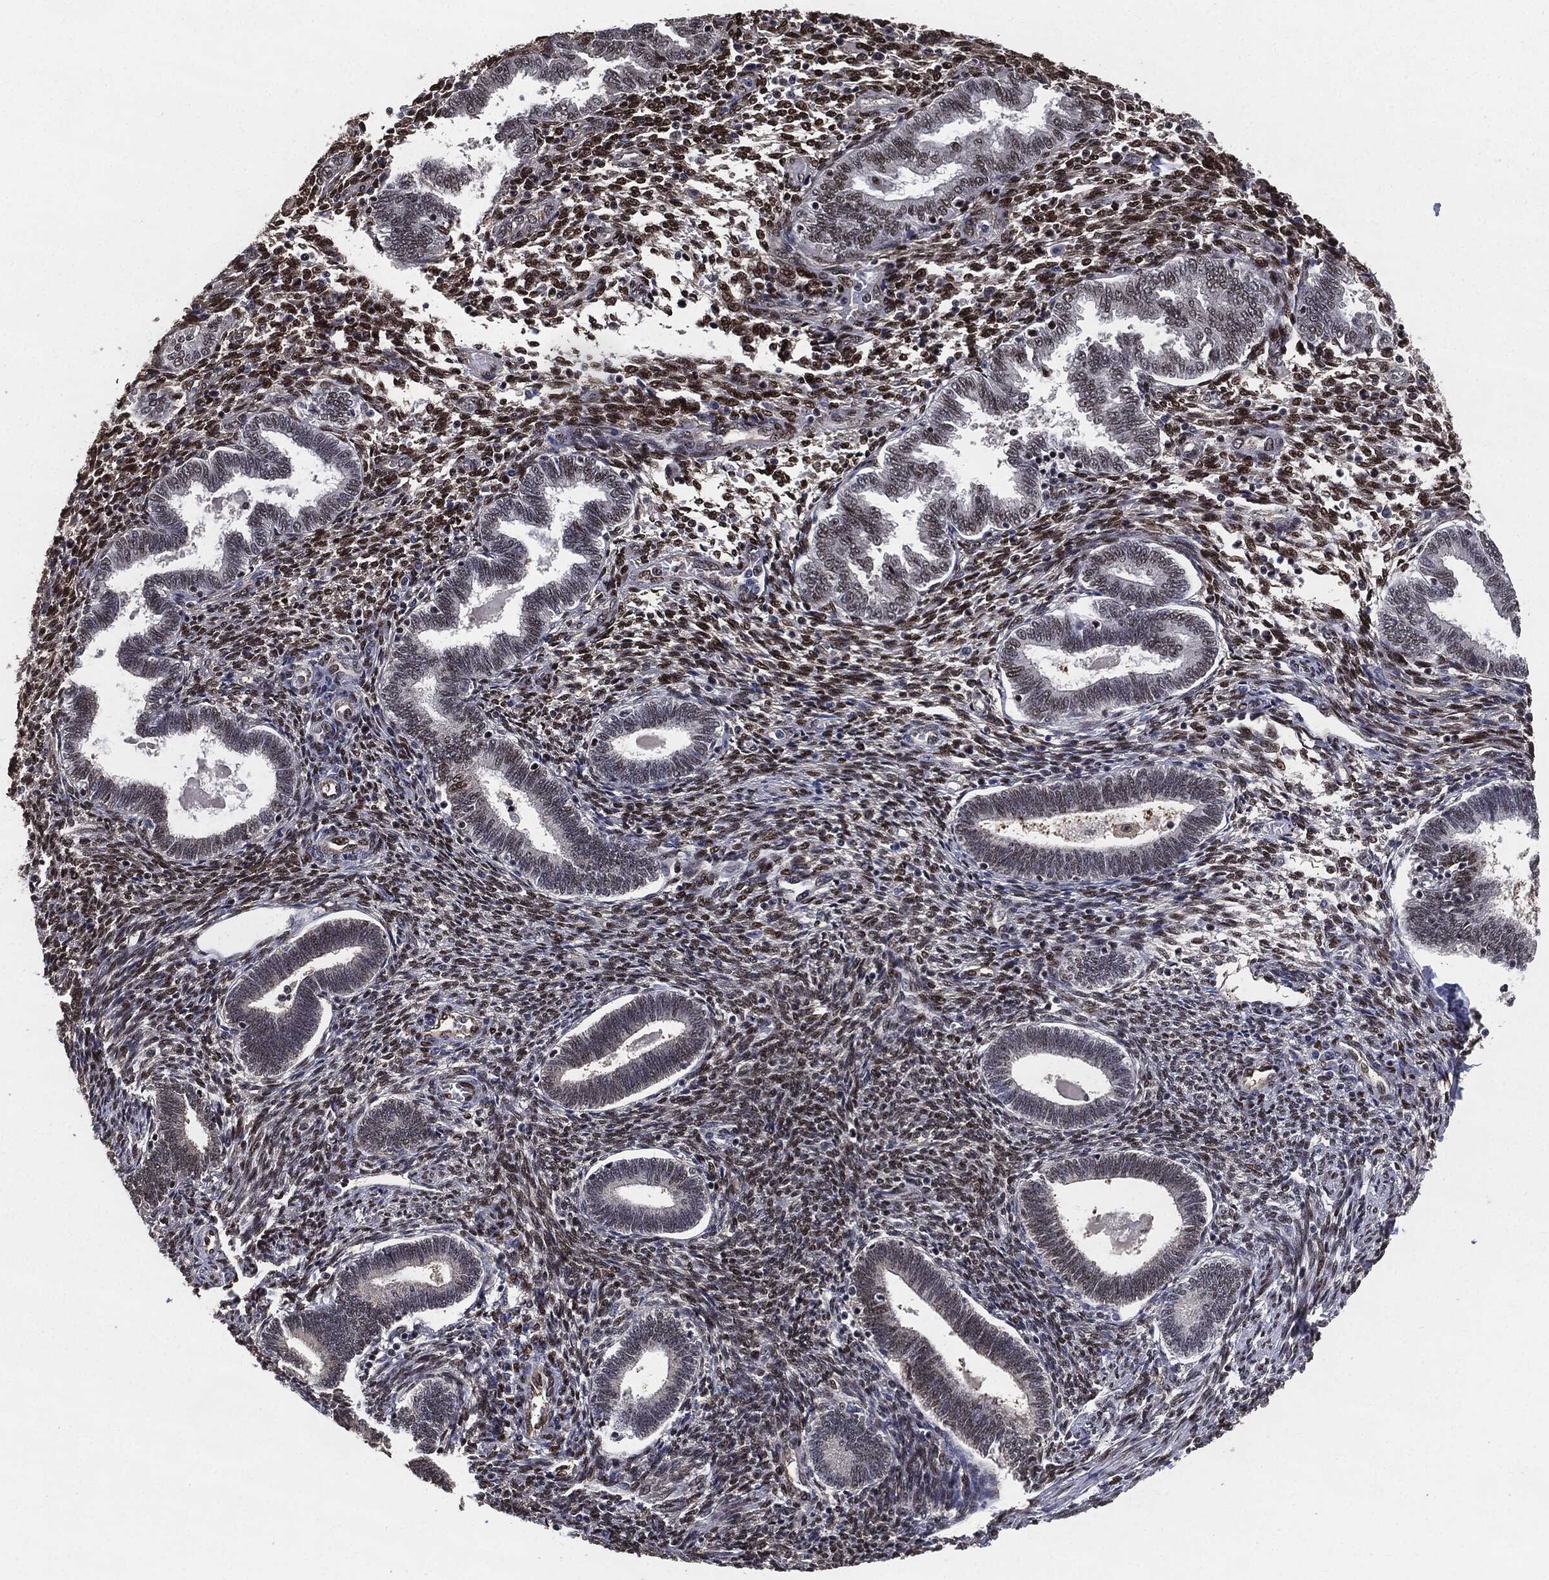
{"staining": {"intensity": "strong", "quantity": "25%-75%", "location": "nuclear"}, "tissue": "endometrium", "cell_type": "Cells in endometrial stroma", "image_type": "normal", "snomed": [{"axis": "morphology", "description": "Normal tissue, NOS"}, {"axis": "topography", "description": "Endometrium"}], "caption": "Immunohistochemistry (DAB (3,3'-diaminobenzidine)) staining of unremarkable endometrium exhibits strong nuclear protein staining in approximately 25%-75% of cells in endometrial stroma. (DAB IHC, brown staining for protein, blue staining for nuclei).", "gene": "JUN", "patient": {"sex": "female", "age": 42}}